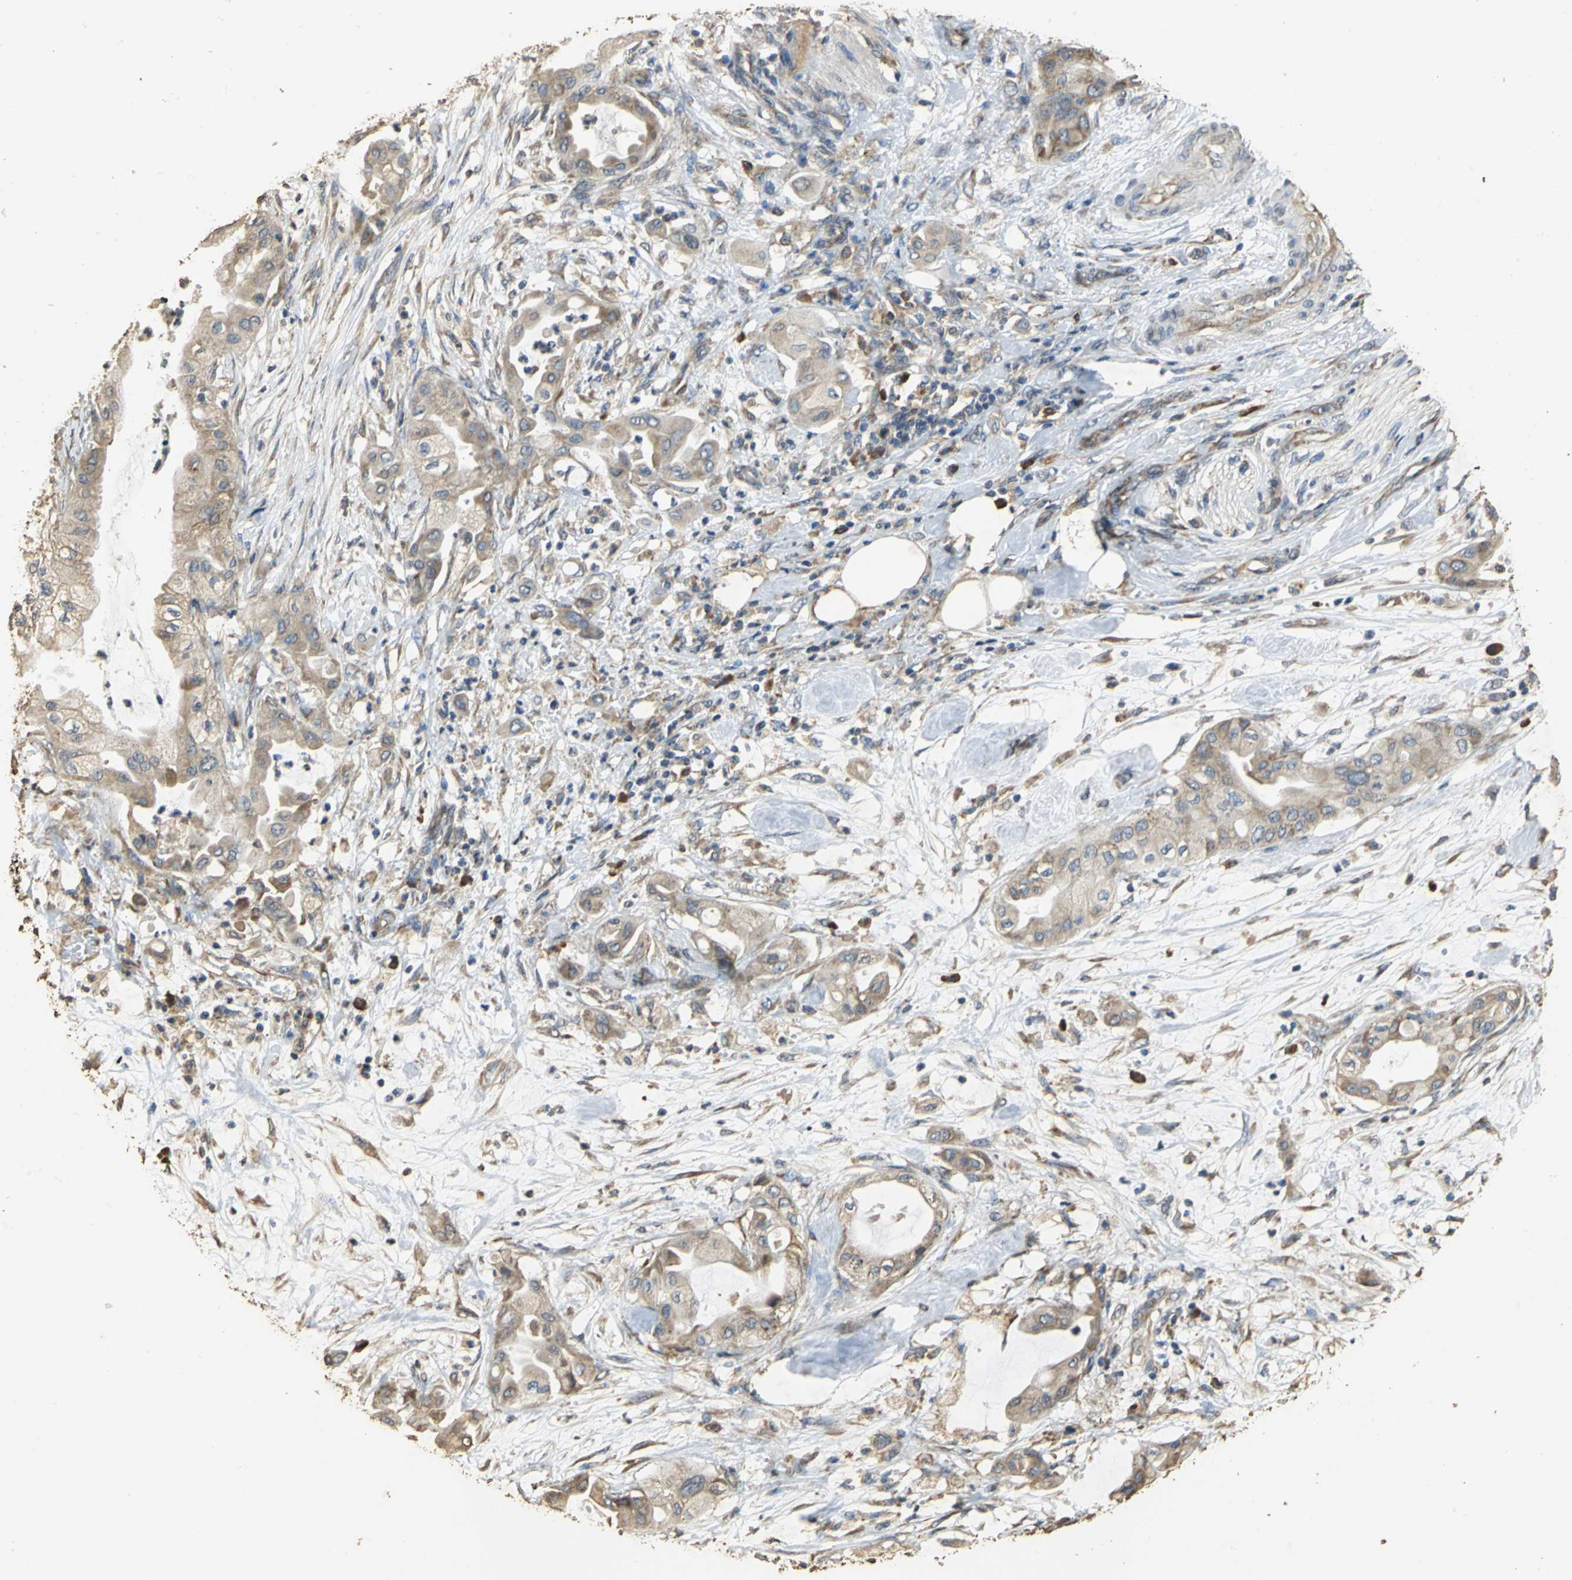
{"staining": {"intensity": "weak", "quantity": ">75%", "location": "cytoplasmic/membranous"}, "tissue": "pancreatic cancer", "cell_type": "Tumor cells", "image_type": "cancer", "snomed": [{"axis": "morphology", "description": "Adenocarcinoma, NOS"}, {"axis": "morphology", "description": "Adenocarcinoma, metastatic, NOS"}, {"axis": "topography", "description": "Lymph node"}, {"axis": "topography", "description": "Pancreas"}, {"axis": "topography", "description": "Duodenum"}], "caption": "A histopathology image of human pancreatic cancer (metastatic adenocarcinoma) stained for a protein demonstrates weak cytoplasmic/membranous brown staining in tumor cells. (DAB (3,3'-diaminobenzidine) IHC, brown staining for protein, blue staining for nuclei).", "gene": "ACSL4", "patient": {"sex": "female", "age": 64}}